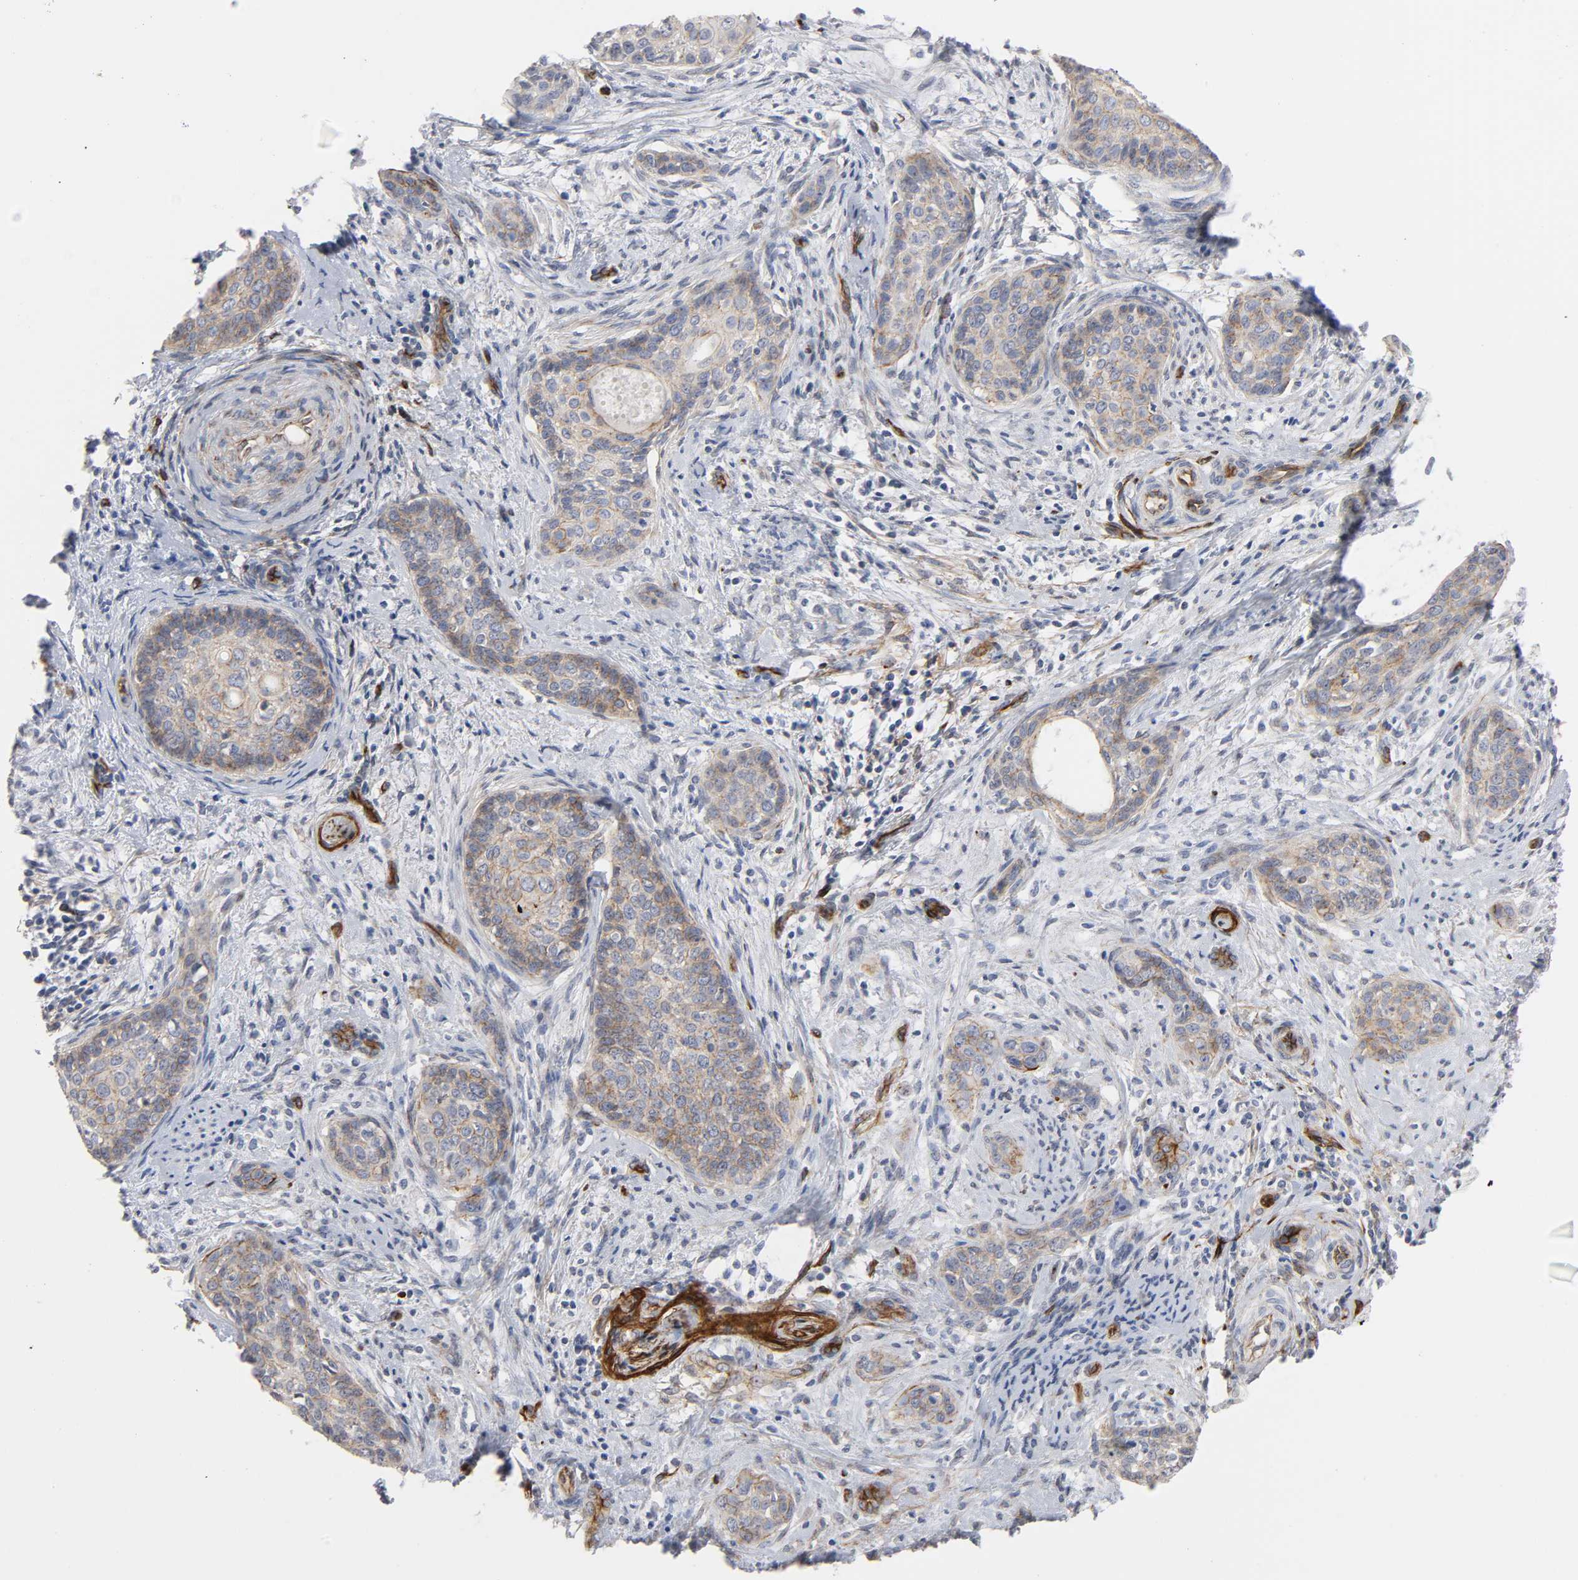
{"staining": {"intensity": "weak", "quantity": "25%-75%", "location": "cytoplasmic/membranous"}, "tissue": "cervical cancer", "cell_type": "Tumor cells", "image_type": "cancer", "snomed": [{"axis": "morphology", "description": "Squamous cell carcinoma, NOS"}, {"axis": "topography", "description": "Cervix"}], "caption": "Immunohistochemistry (DAB (3,3'-diaminobenzidine)) staining of human squamous cell carcinoma (cervical) reveals weak cytoplasmic/membranous protein expression in about 25%-75% of tumor cells. The staining is performed using DAB brown chromogen to label protein expression. The nuclei are counter-stained blue using hematoxylin.", "gene": "SPTAN1", "patient": {"sex": "female", "age": 33}}